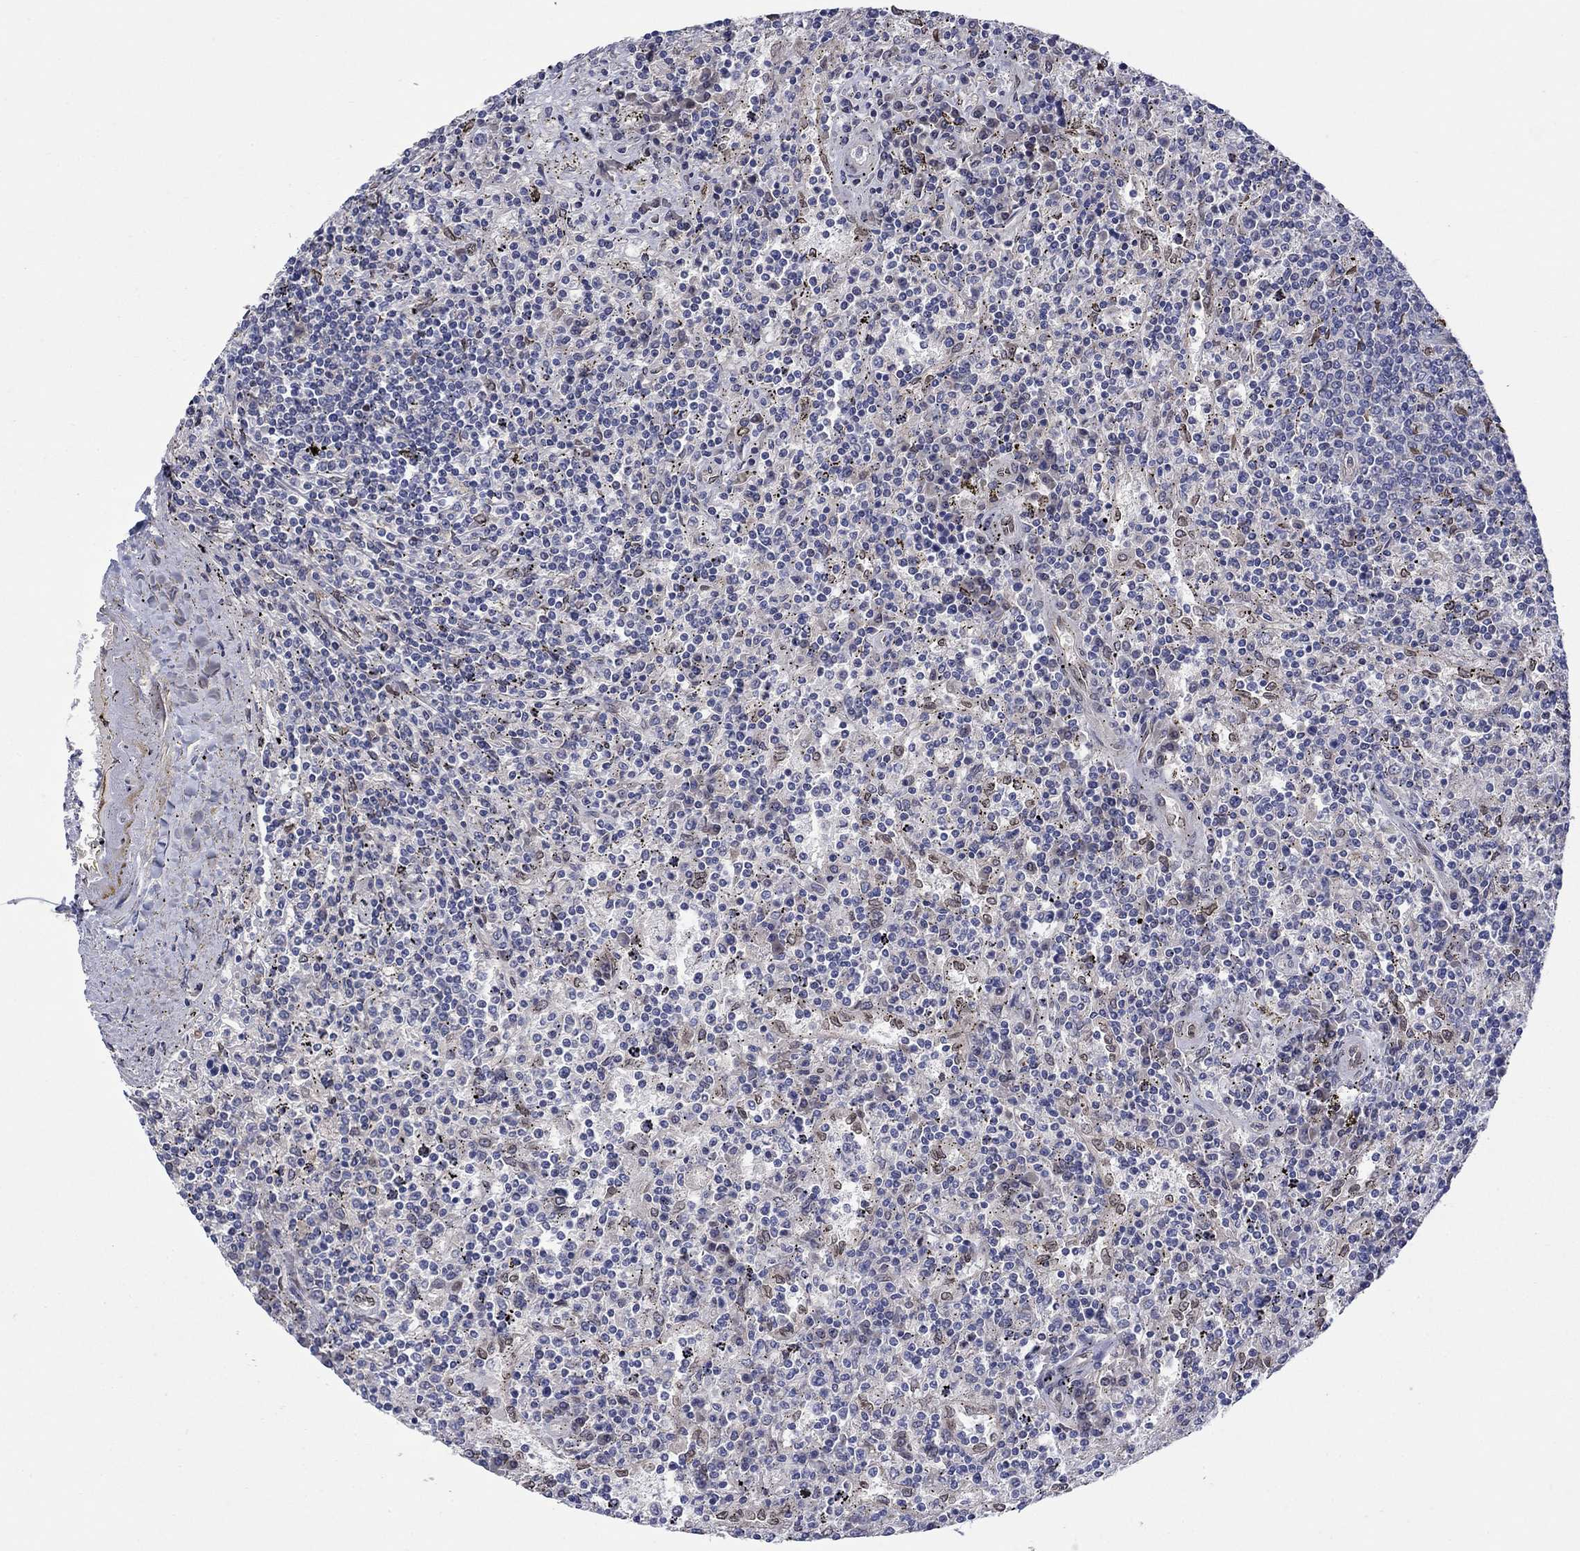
{"staining": {"intensity": "negative", "quantity": "none", "location": "none"}, "tissue": "lymphoma", "cell_type": "Tumor cells", "image_type": "cancer", "snomed": [{"axis": "morphology", "description": "Malignant lymphoma, non-Hodgkin's type, Low grade"}, {"axis": "topography", "description": "Spleen"}], "caption": "High power microscopy photomicrograph of an immunohistochemistry photomicrograph of lymphoma, revealing no significant positivity in tumor cells. (Stains: DAB immunohistochemistry (IHC) with hematoxylin counter stain, Microscopy: brightfield microscopy at high magnification).", "gene": "EMC9", "patient": {"sex": "male", "age": 62}}